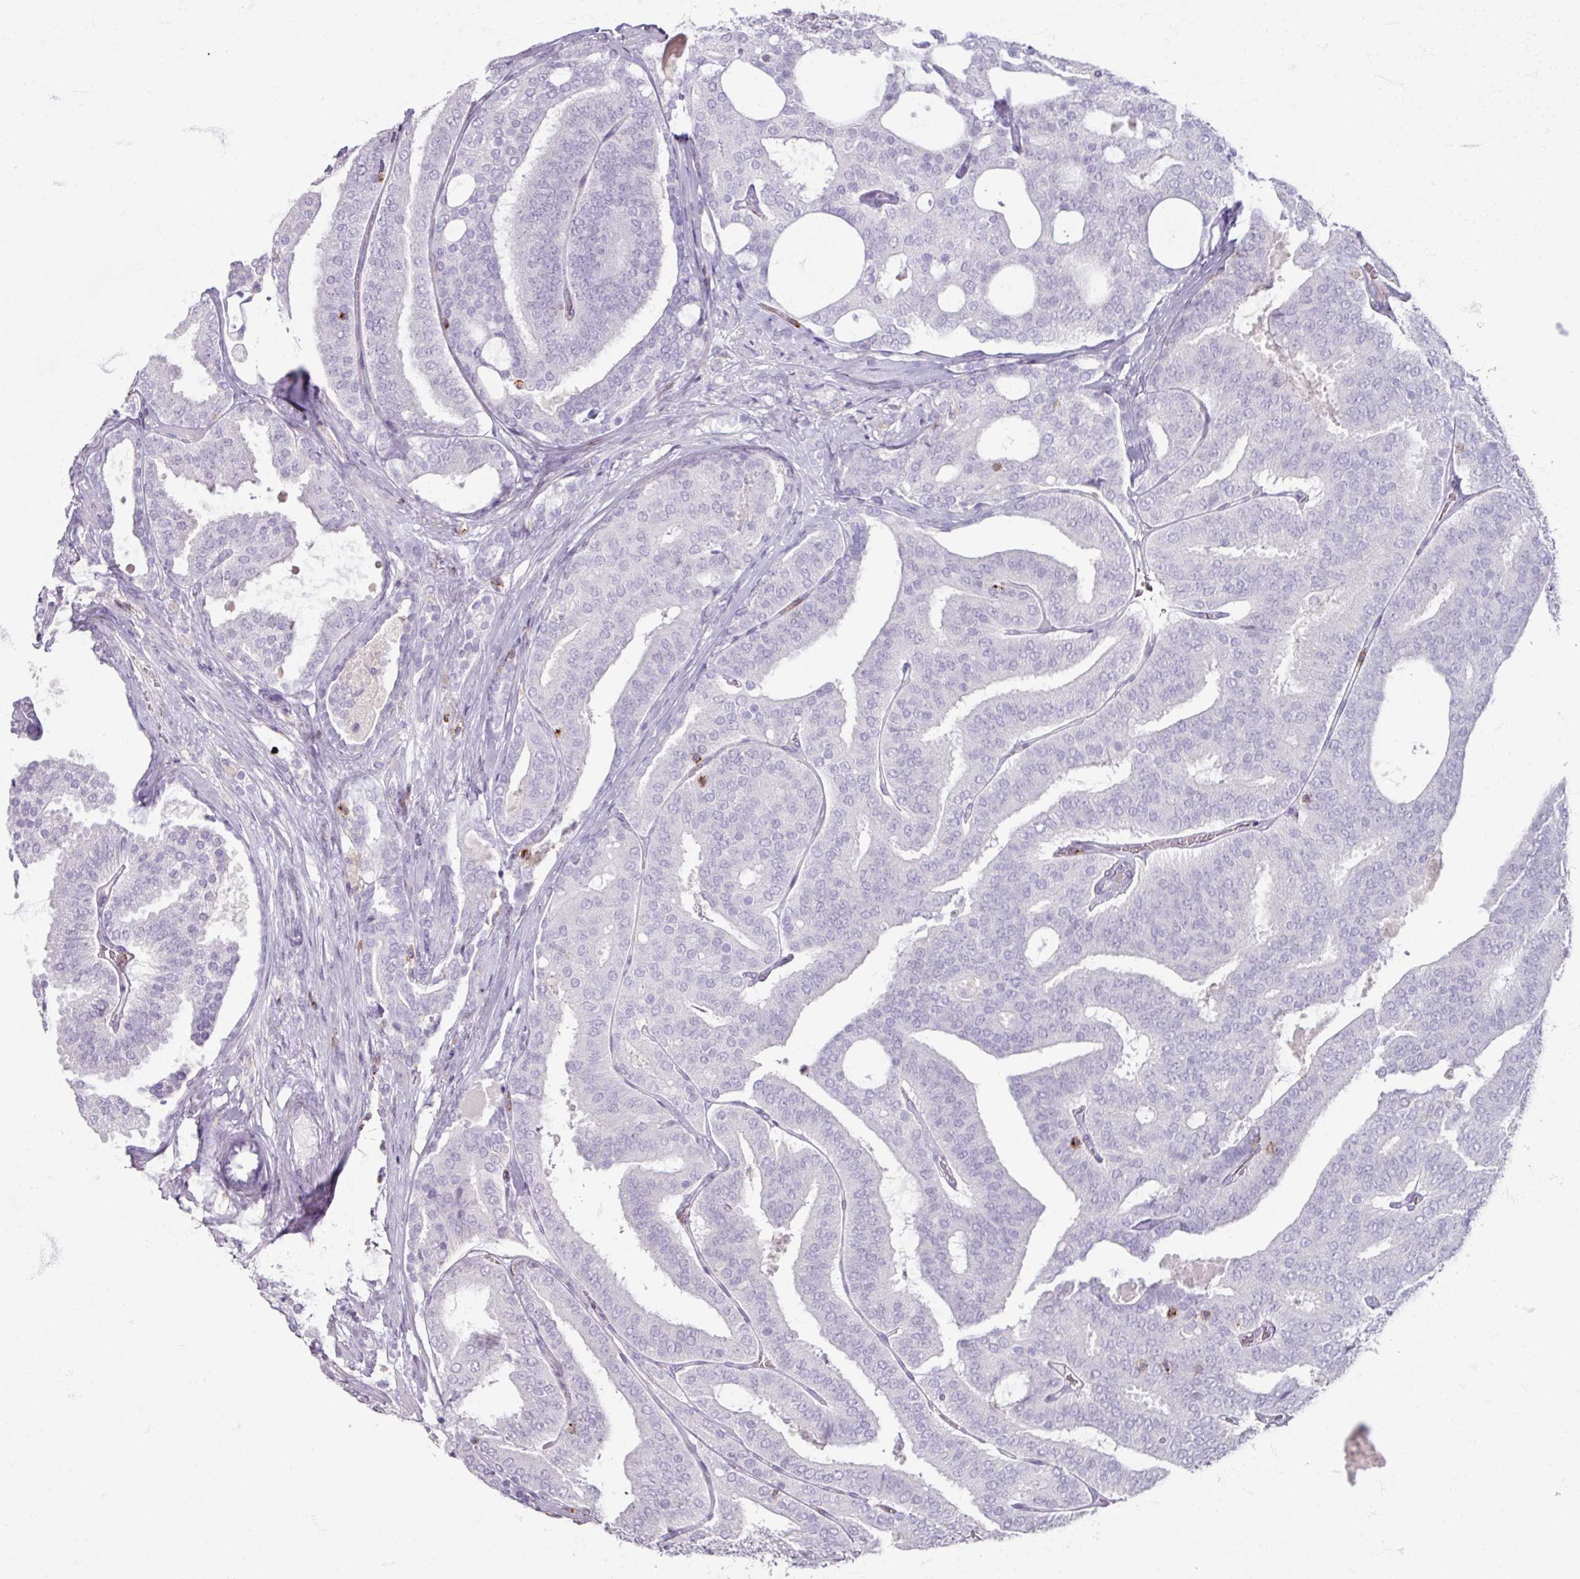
{"staining": {"intensity": "negative", "quantity": "none", "location": "none"}, "tissue": "prostate cancer", "cell_type": "Tumor cells", "image_type": "cancer", "snomed": [{"axis": "morphology", "description": "Adenocarcinoma, High grade"}, {"axis": "topography", "description": "Prostate"}], "caption": "Photomicrograph shows no significant protein staining in tumor cells of adenocarcinoma (high-grade) (prostate). (Immunohistochemistry, brightfield microscopy, high magnification).", "gene": "PTPRC", "patient": {"sex": "male", "age": 65}}